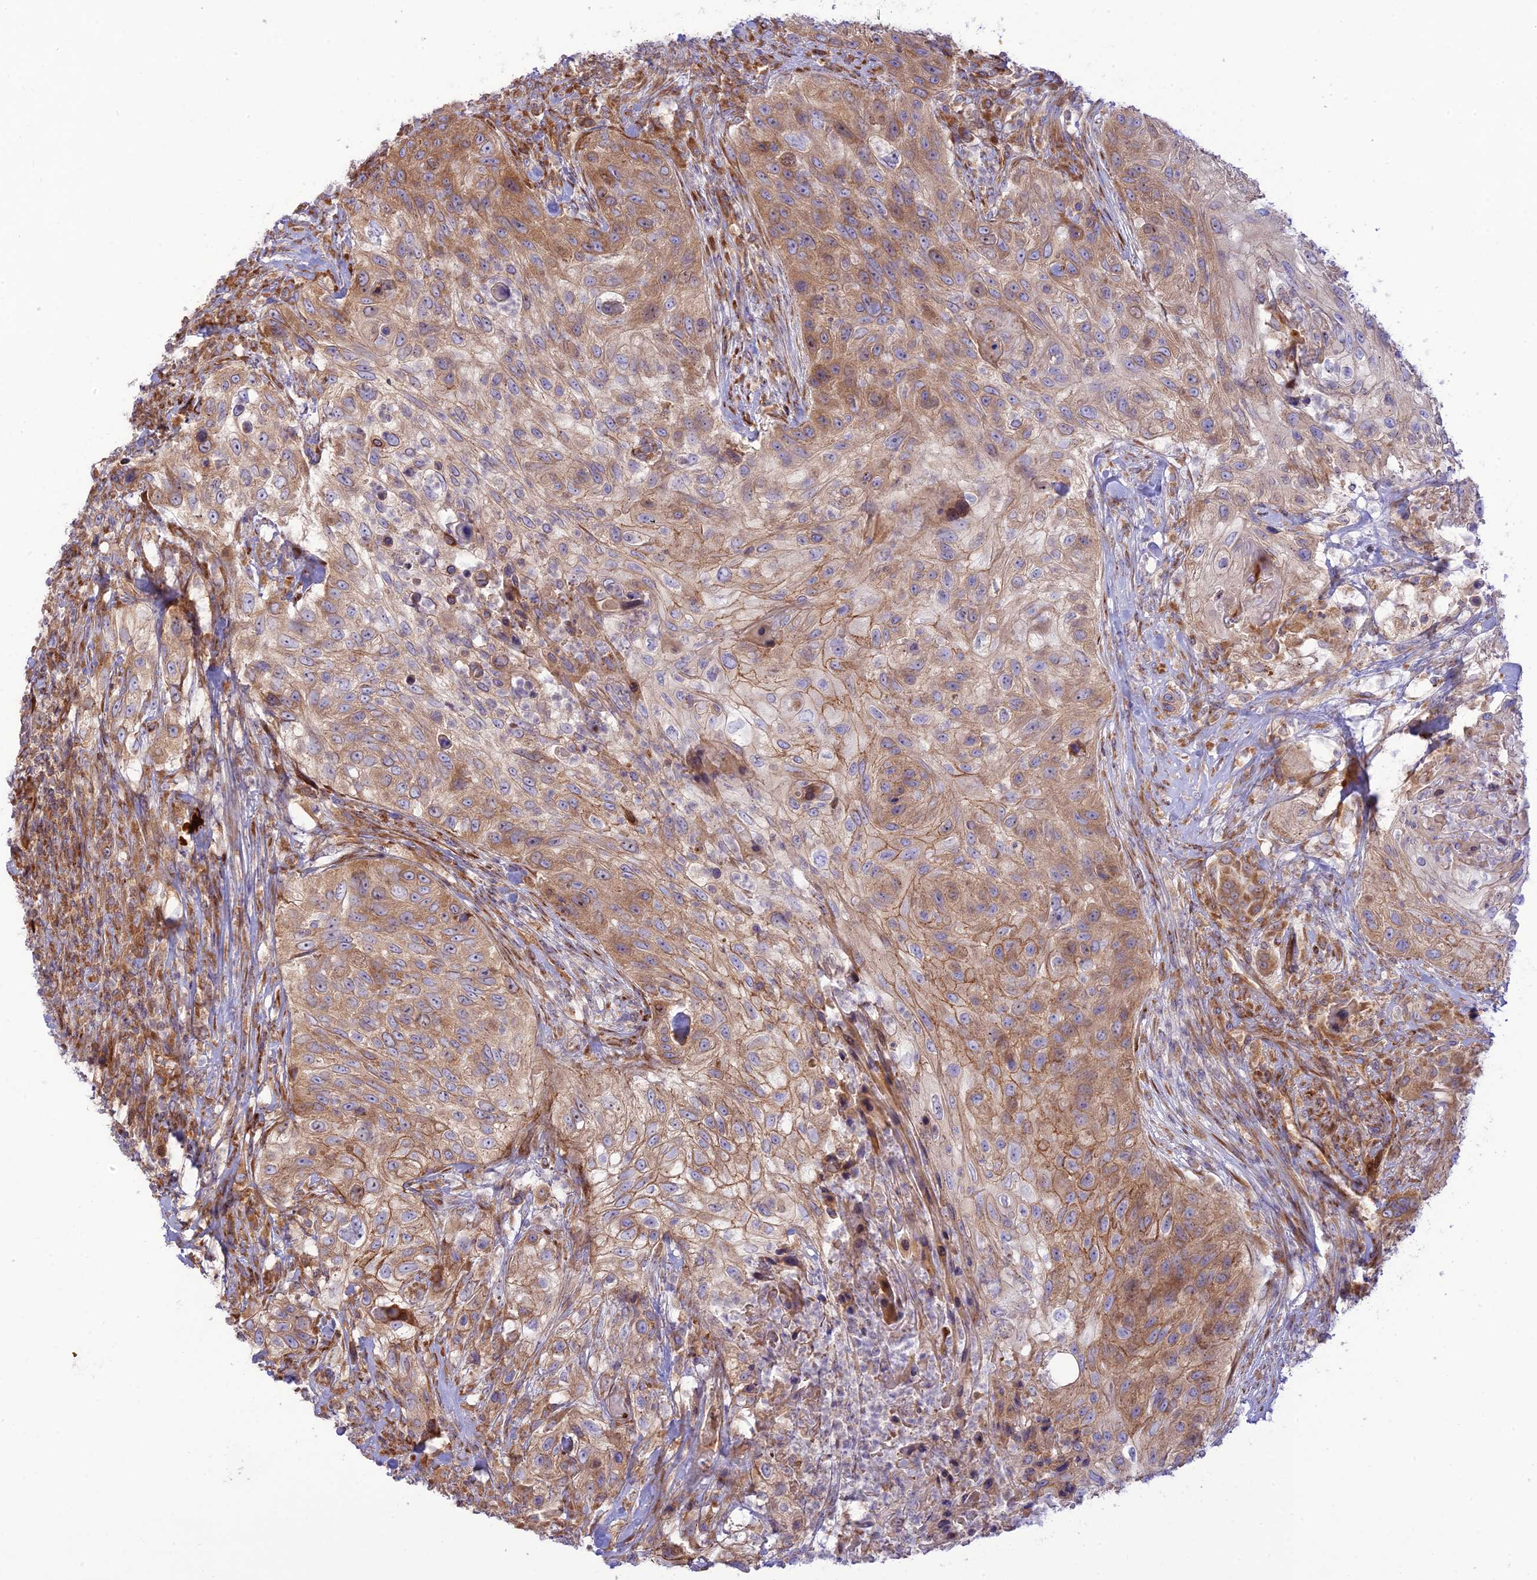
{"staining": {"intensity": "moderate", "quantity": ">75%", "location": "cytoplasmic/membranous"}, "tissue": "urothelial cancer", "cell_type": "Tumor cells", "image_type": "cancer", "snomed": [{"axis": "morphology", "description": "Urothelial carcinoma, High grade"}, {"axis": "topography", "description": "Urinary bladder"}], "caption": "Urothelial cancer was stained to show a protein in brown. There is medium levels of moderate cytoplasmic/membranous expression in approximately >75% of tumor cells. Nuclei are stained in blue.", "gene": "PIMREG", "patient": {"sex": "female", "age": 60}}